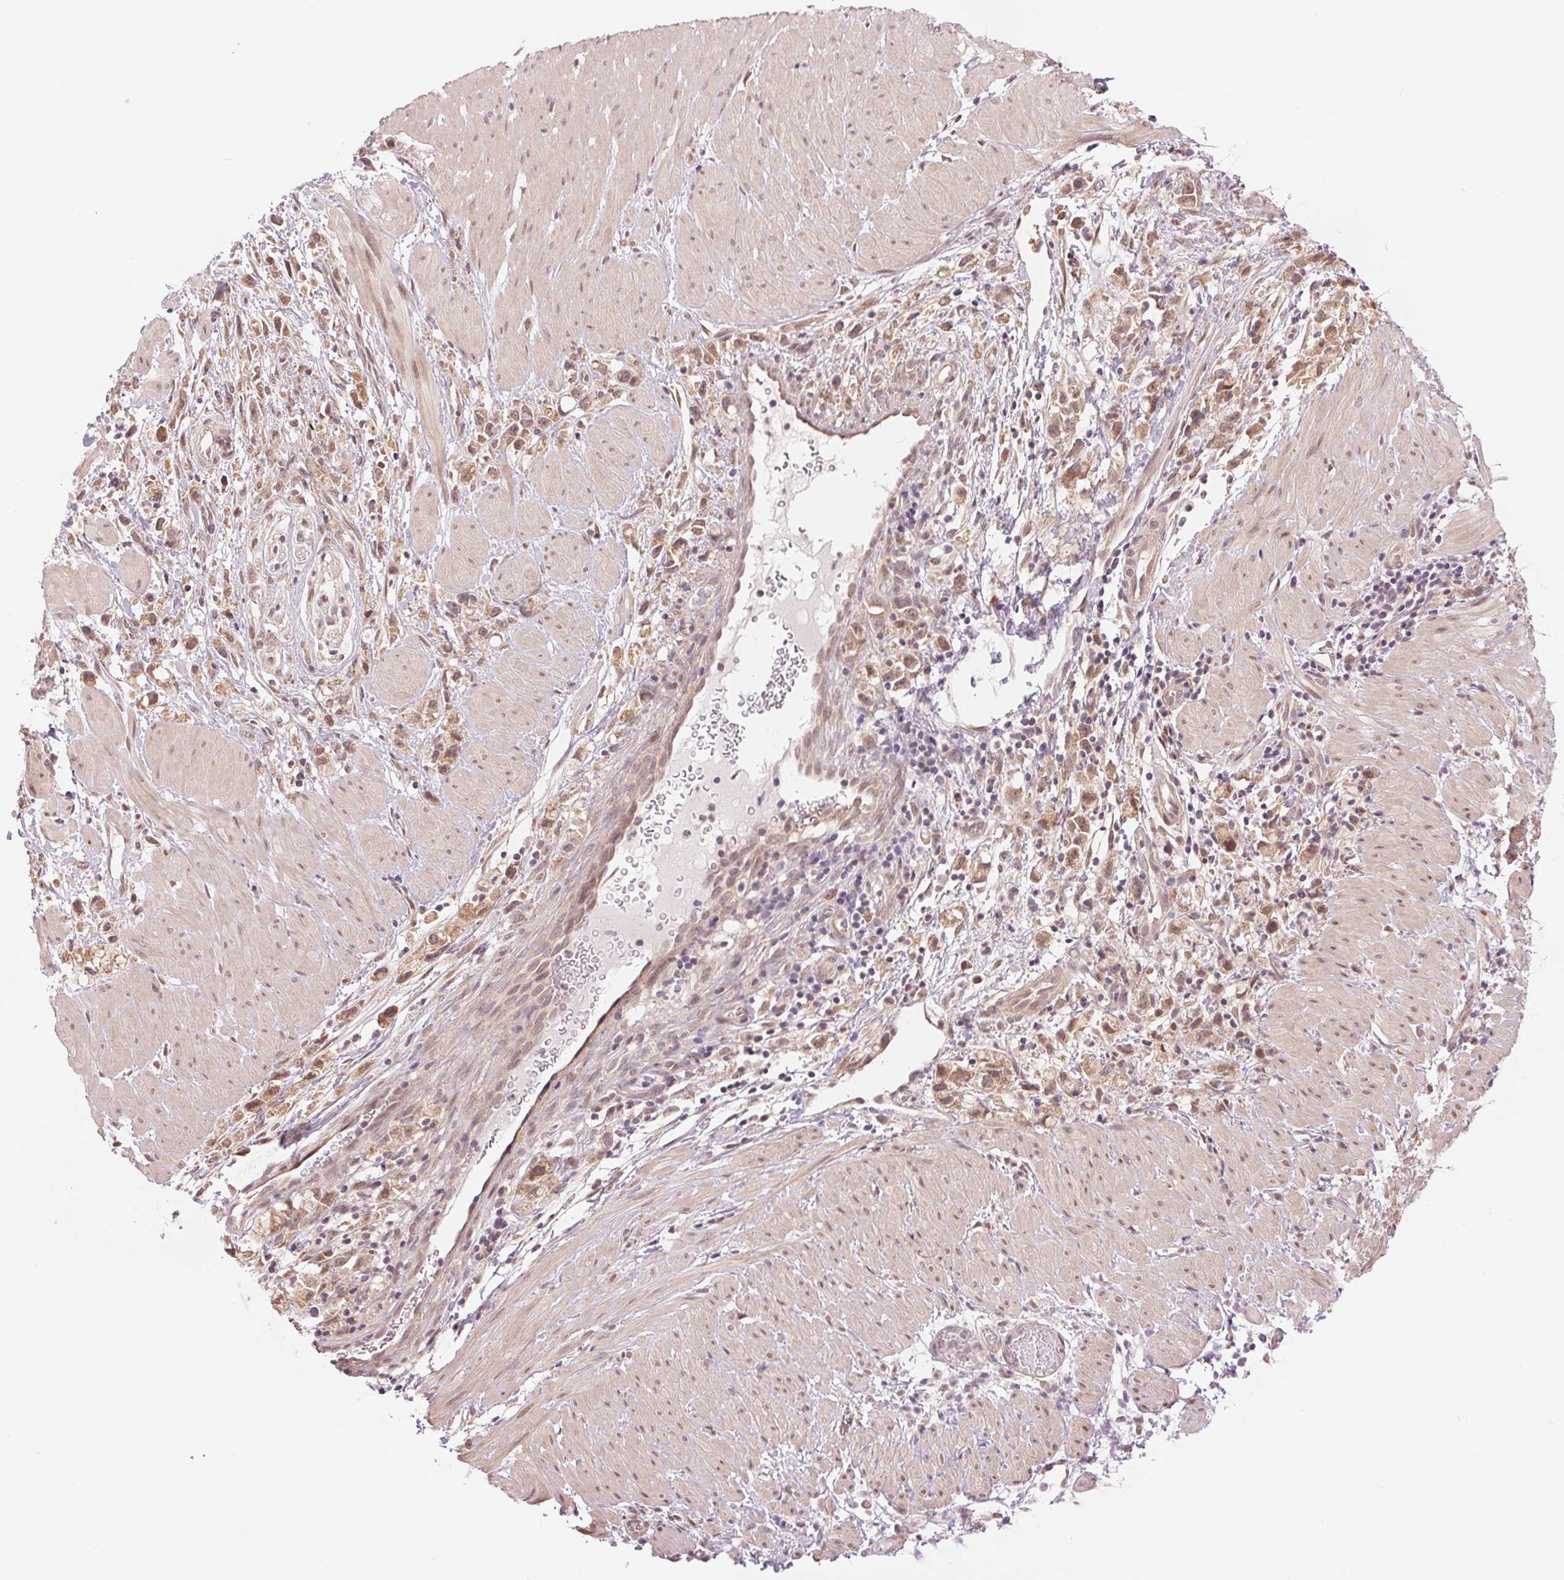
{"staining": {"intensity": "weak", "quantity": ">75%", "location": "nuclear"}, "tissue": "stomach cancer", "cell_type": "Tumor cells", "image_type": "cancer", "snomed": [{"axis": "morphology", "description": "Adenocarcinoma, NOS"}, {"axis": "topography", "description": "Stomach"}], "caption": "Tumor cells show weak nuclear positivity in about >75% of cells in stomach cancer (adenocarcinoma).", "gene": "ERI3", "patient": {"sex": "female", "age": 59}}